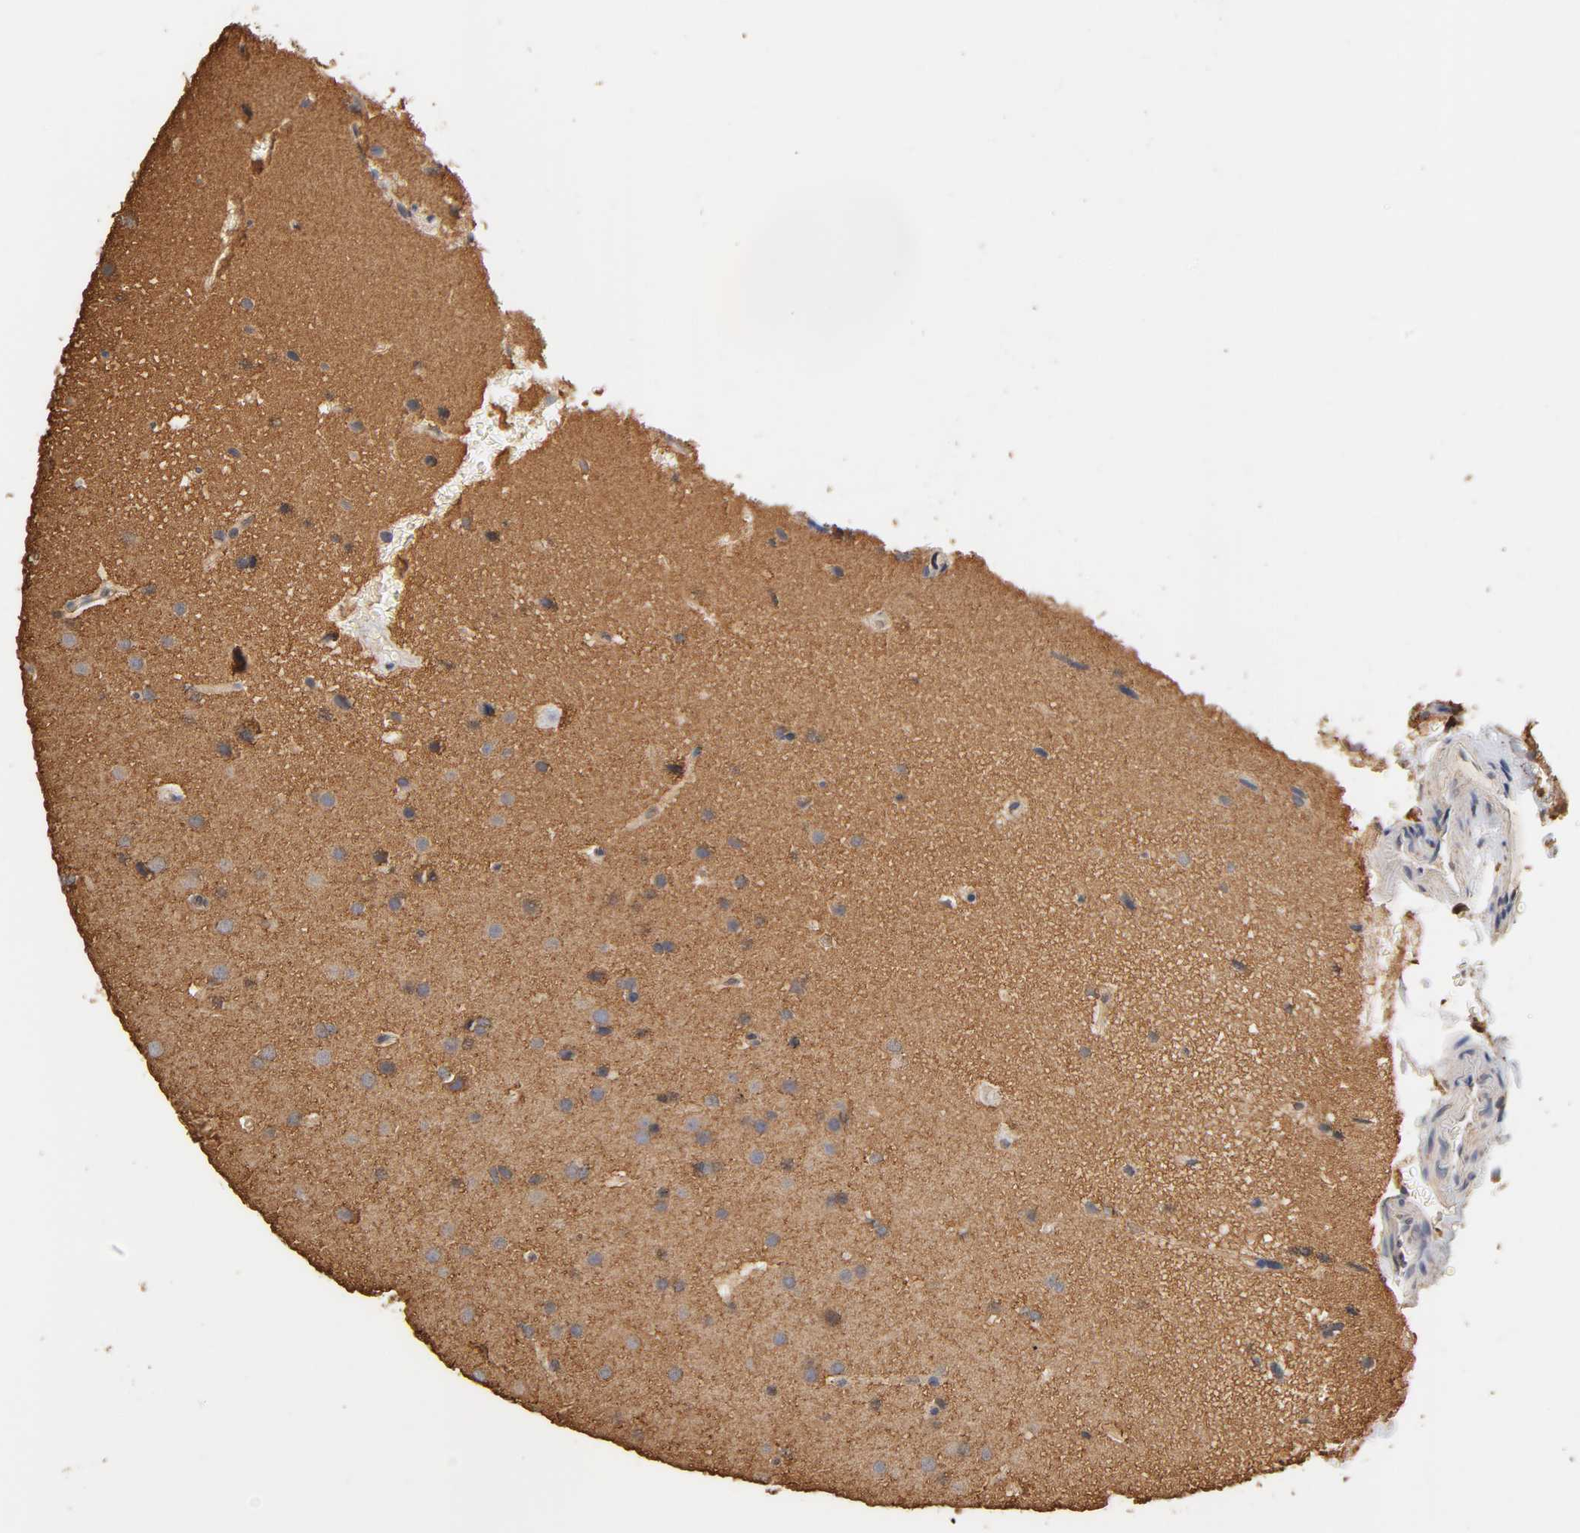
{"staining": {"intensity": "moderate", "quantity": ">75%", "location": "cytoplasmic/membranous"}, "tissue": "glioma", "cell_type": "Tumor cells", "image_type": "cancer", "snomed": [{"axis": "morphology", "description": "Glioma, malignant, Low grade"}, {"axis": "topography", "description": "Cerebral cortex"}], "caption": "A brown stain shows moderate cytoplasmic/membranous expression of a protein in human glioma tumor cells.", "gene": "PKN1", "patient": {"sex": "female", "age": 47}}